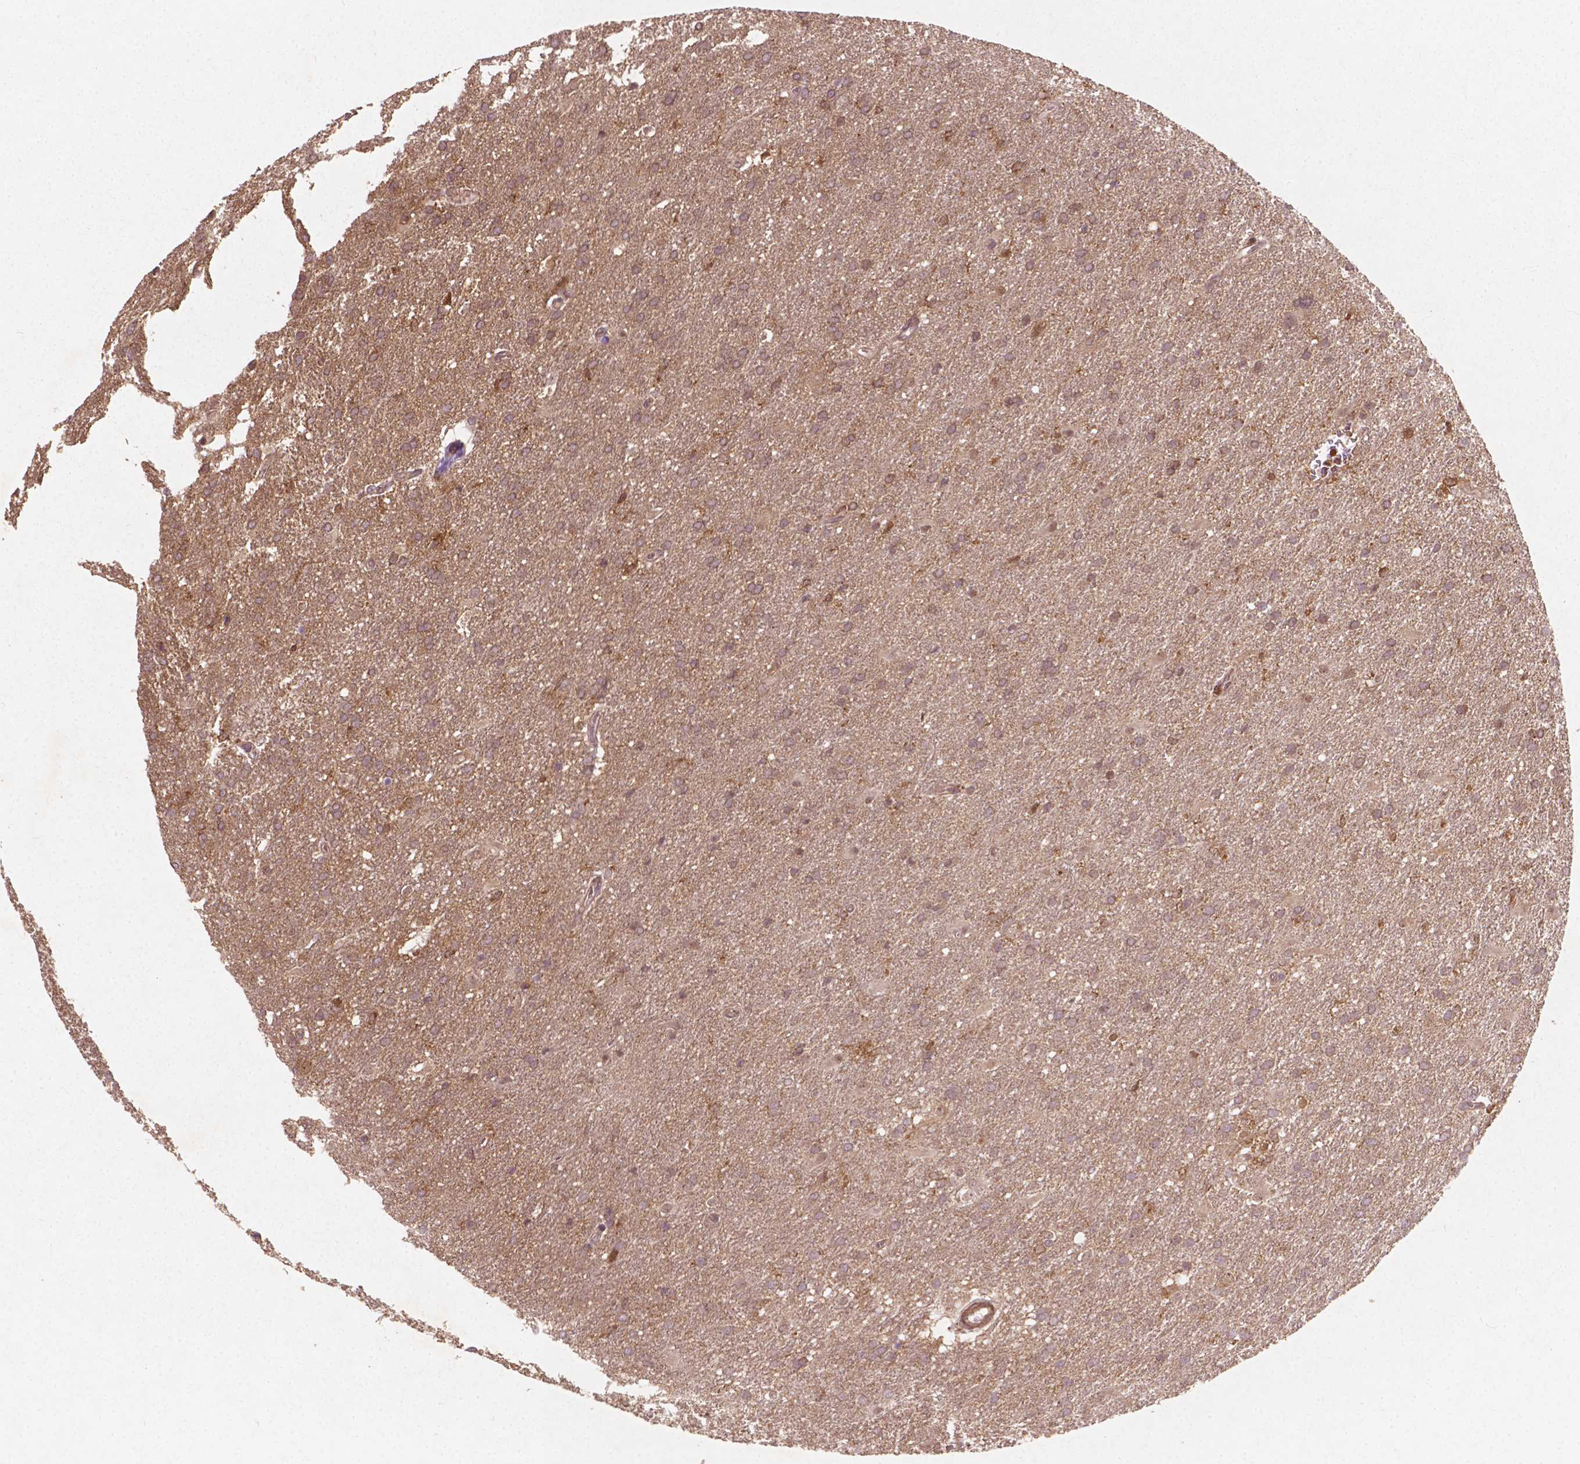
{"staining": {"intensity": "moderate", "quantity": "25%-75%", "location": "cytoplasmic/membranous"}, "tissue": "glioma", "cell_type": "Tumor cells", "image_type": "cancer", "snomed": [{"axis": "morphology", "description": "Glioma, malignant, Low grade"}, {"axis": "topography", "description": "Brain"}], "caption": "Immunohistochemistry (IHC) photomicrograph of glioma stained for a protein (brown), which exhibits medium levels of moderate cytoplasmic/membranous staining in approximately 25%-75% of tumor cells.", "gene": "CYFIP2", "patient": {"sex": "male", "age": 66}}